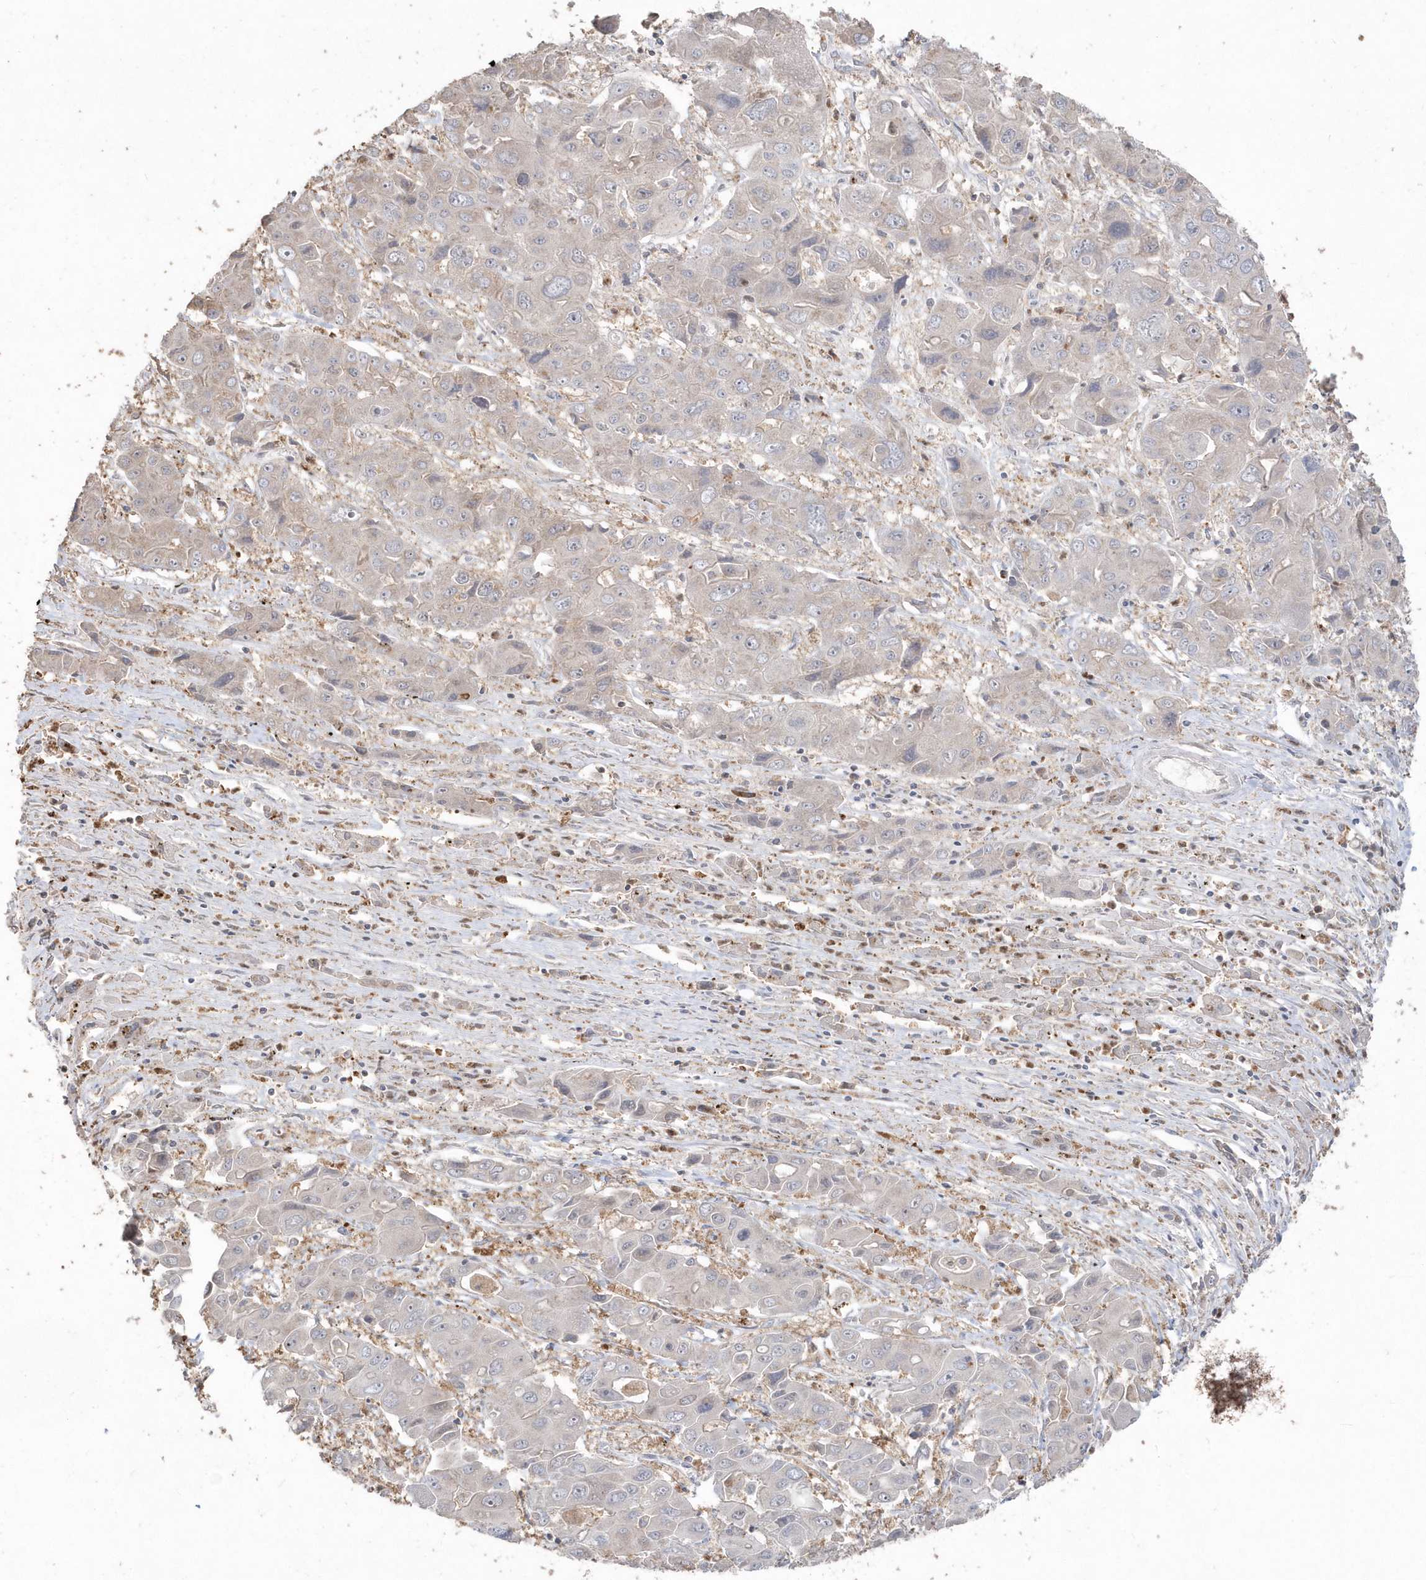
{"staining": {"intensity": "negative", "quantity": "none", "location": "none"}, "tissue": "liver cancer", "cell_type": "Tumor cells", "image_type": "cancer", "snomed": [{"axis": "morphology", "description": "Cholangiocarcinoma"}, {"axis": "topography", "description": "Liver"}], "caption": "This is a photomicrograph of IHC staining of liver cancer (cholangiocarcinoma), which shows no staining in tumor cells. (DAB IHC, high magnification).", "gene": "GEMIN6", "patient": {"sex": "male", "age": 67}}